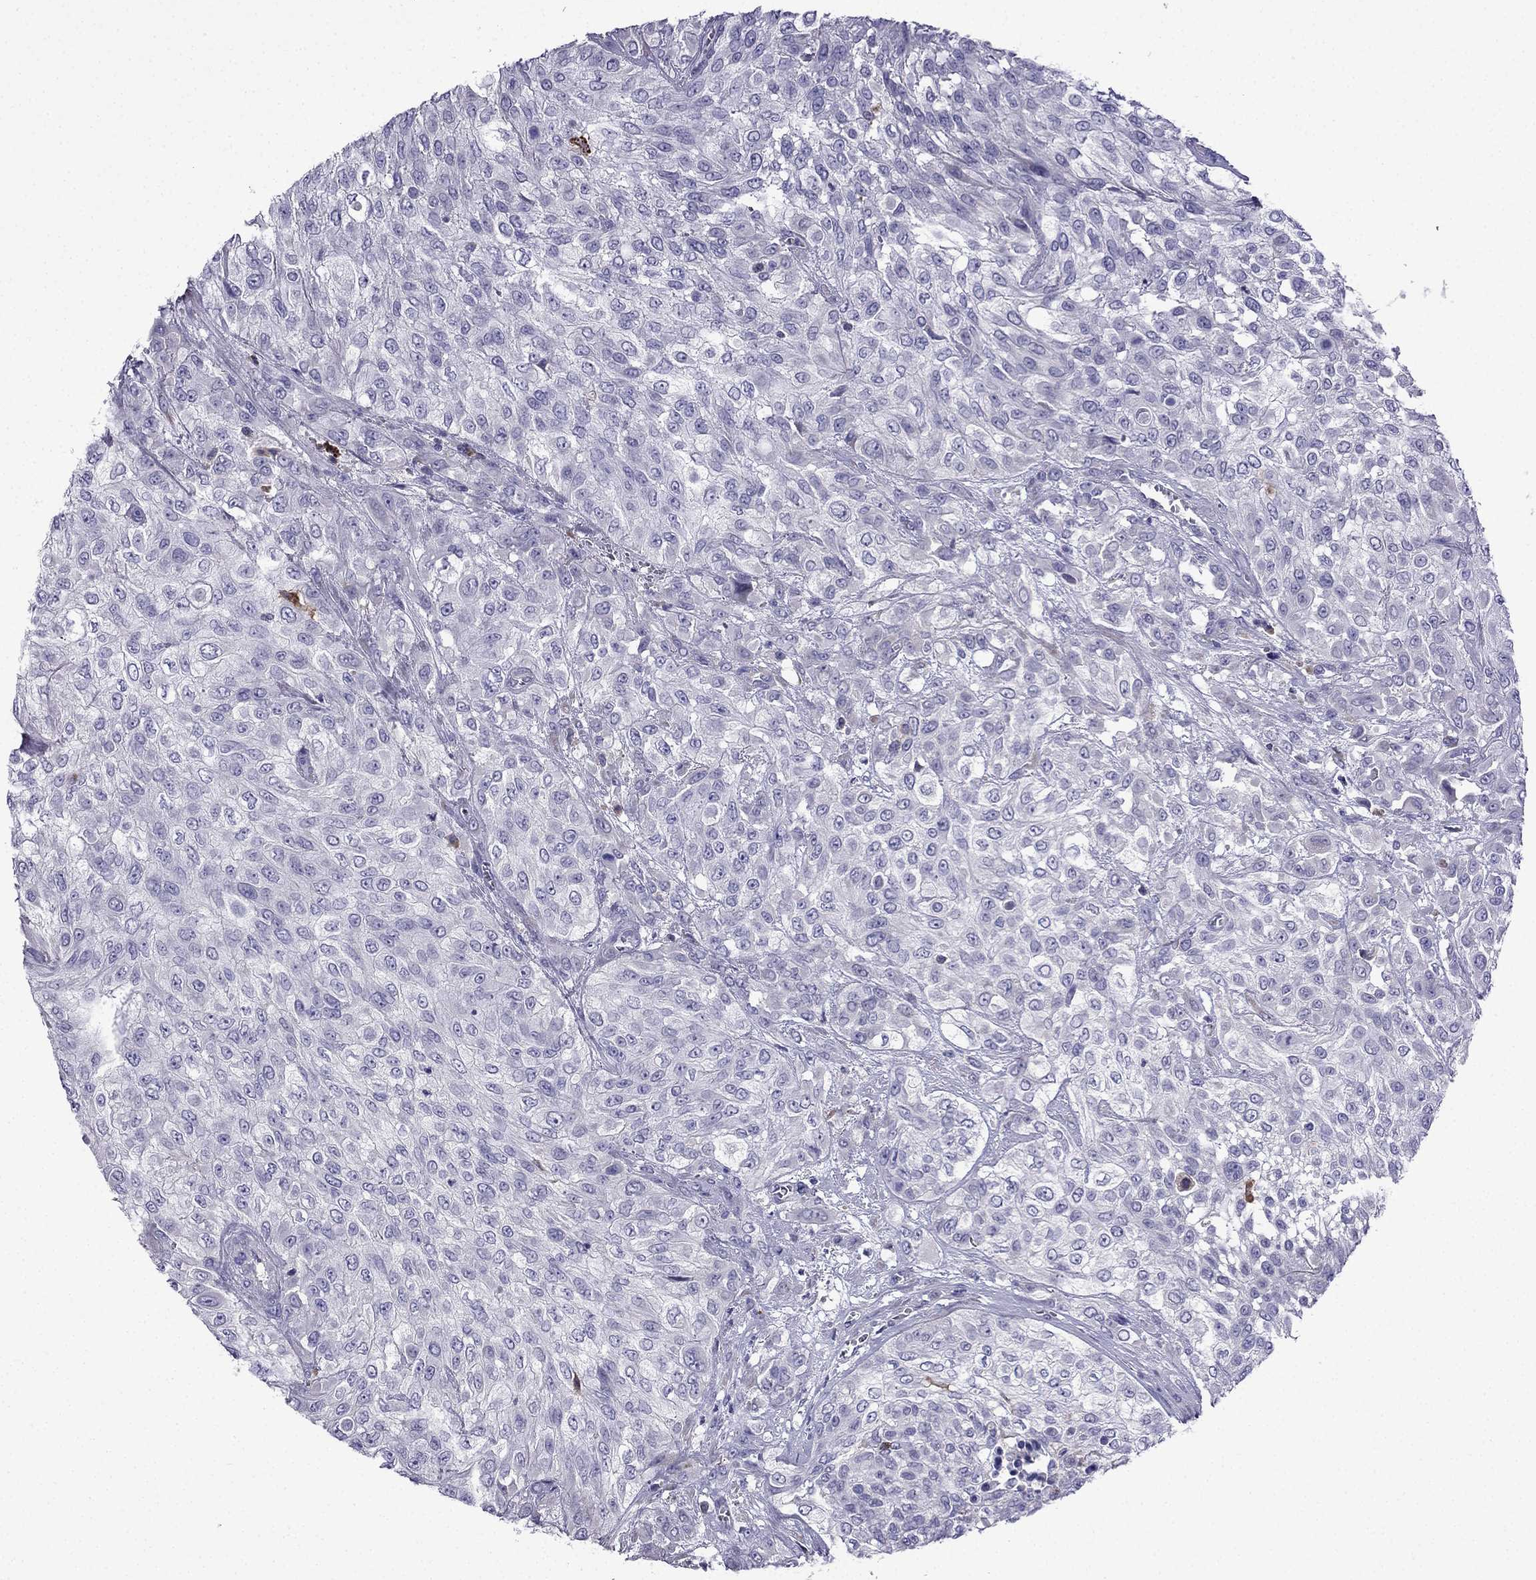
{"staining": {"intensity": "negative", "quantity": "none", "location": "none"}, "tissue": "urothelial cancer", "cell_type": "Tumor cells", "image_type": "cancer", "snomed": [{"axis": "morphology", "description": "Urothelial carcinoma, High grade"}, {"axis": "topography", "description": "Urinary bladder"}], "caption": "Urothelial carcinoma (high-grade) was stained to show a protein in brown. There is no significant staining in tumor cells.", "gene": "TSSK4", "patient": {"sex": "male", "age": 57}}